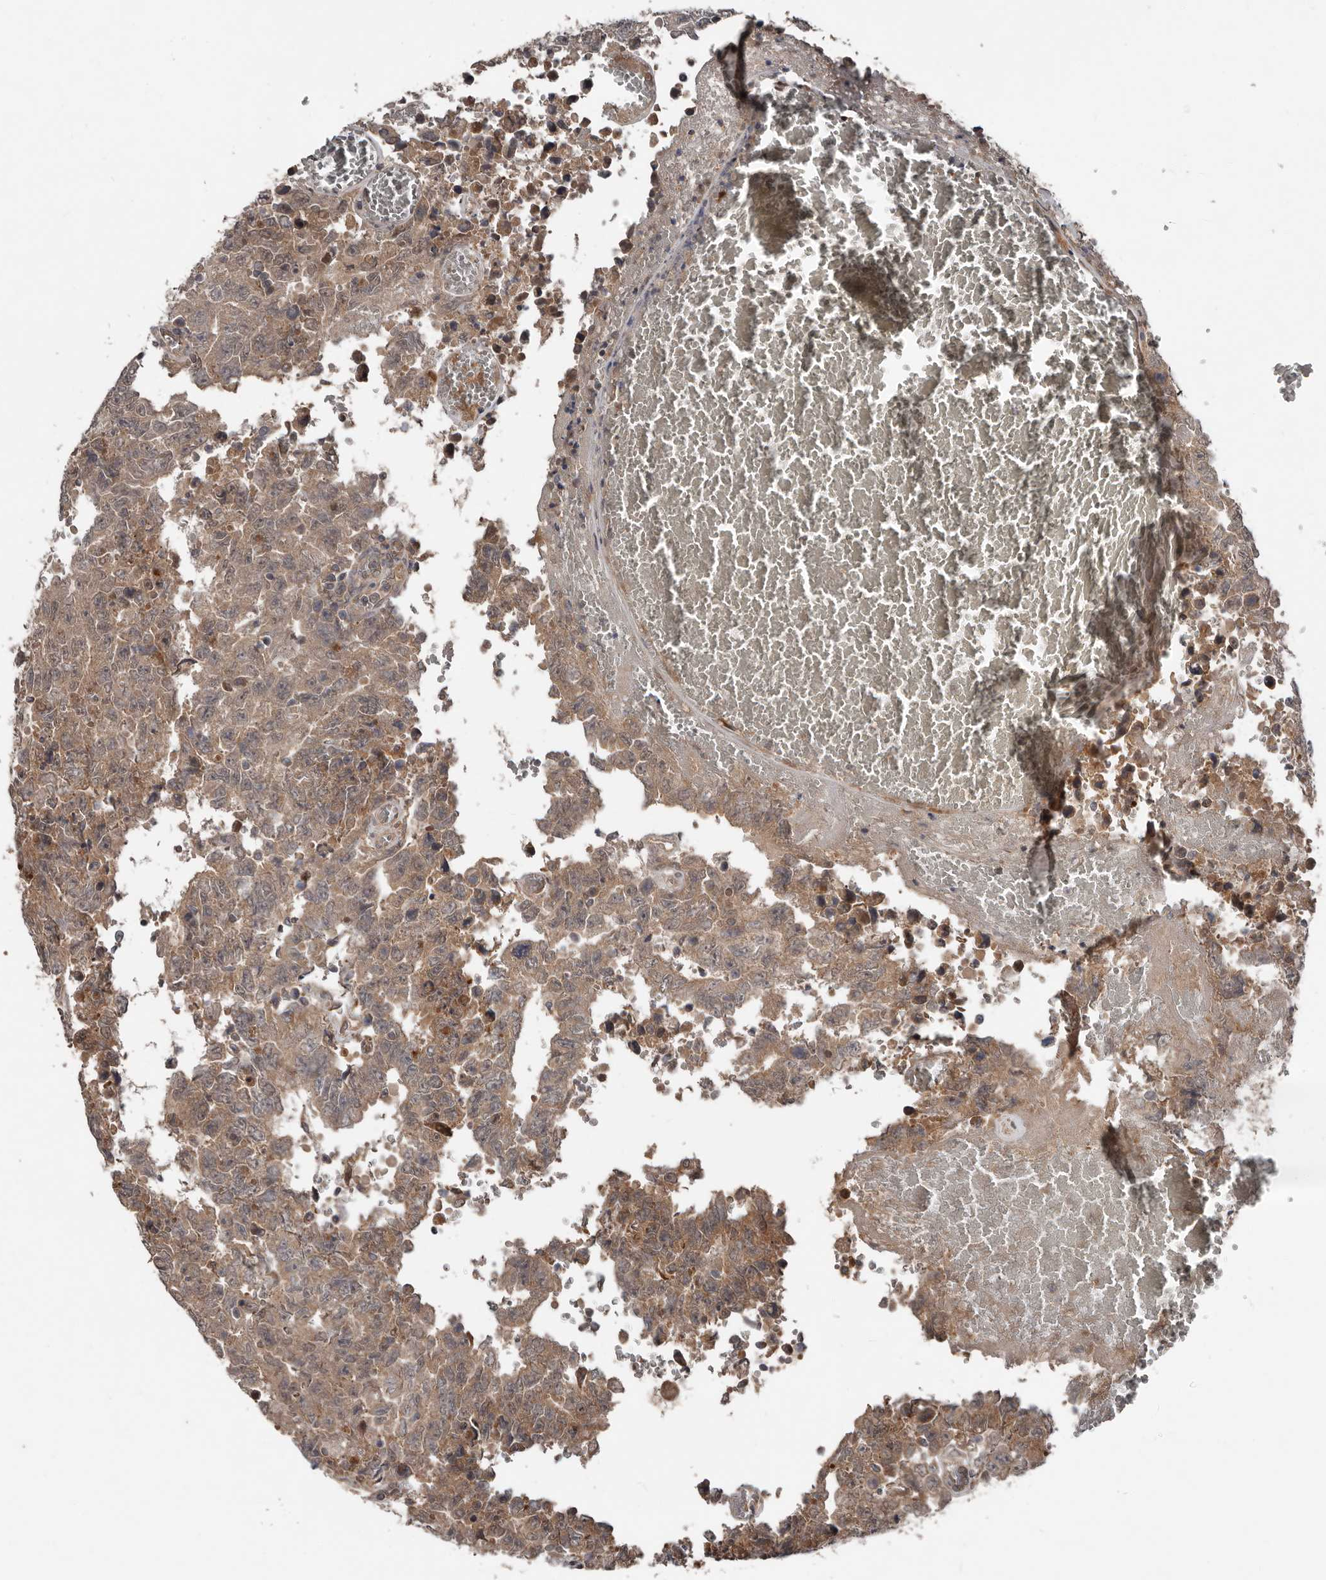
{"staining": {"intensity": "moderate", "quantity": ">75%", "location": "cytoplasmic/membranous"}, "tissue": "testis cancer", "cell_type": "Tumor cells", "image_type": "cancer", "snomed": [{"axis": "morphology", "description": "Carcinoma, Embryonal, NOS"}, {"axis": "topography", "description": "Testis"}], "caption": "Tumor cells demonstrate medium levels of moderate cytoplasmic/membranous positivity in approximately >75% of cells in human testis embryonal carcinoma.", "gene": "DNAJB4", "patient": {"sex": "male", "age": 26}}